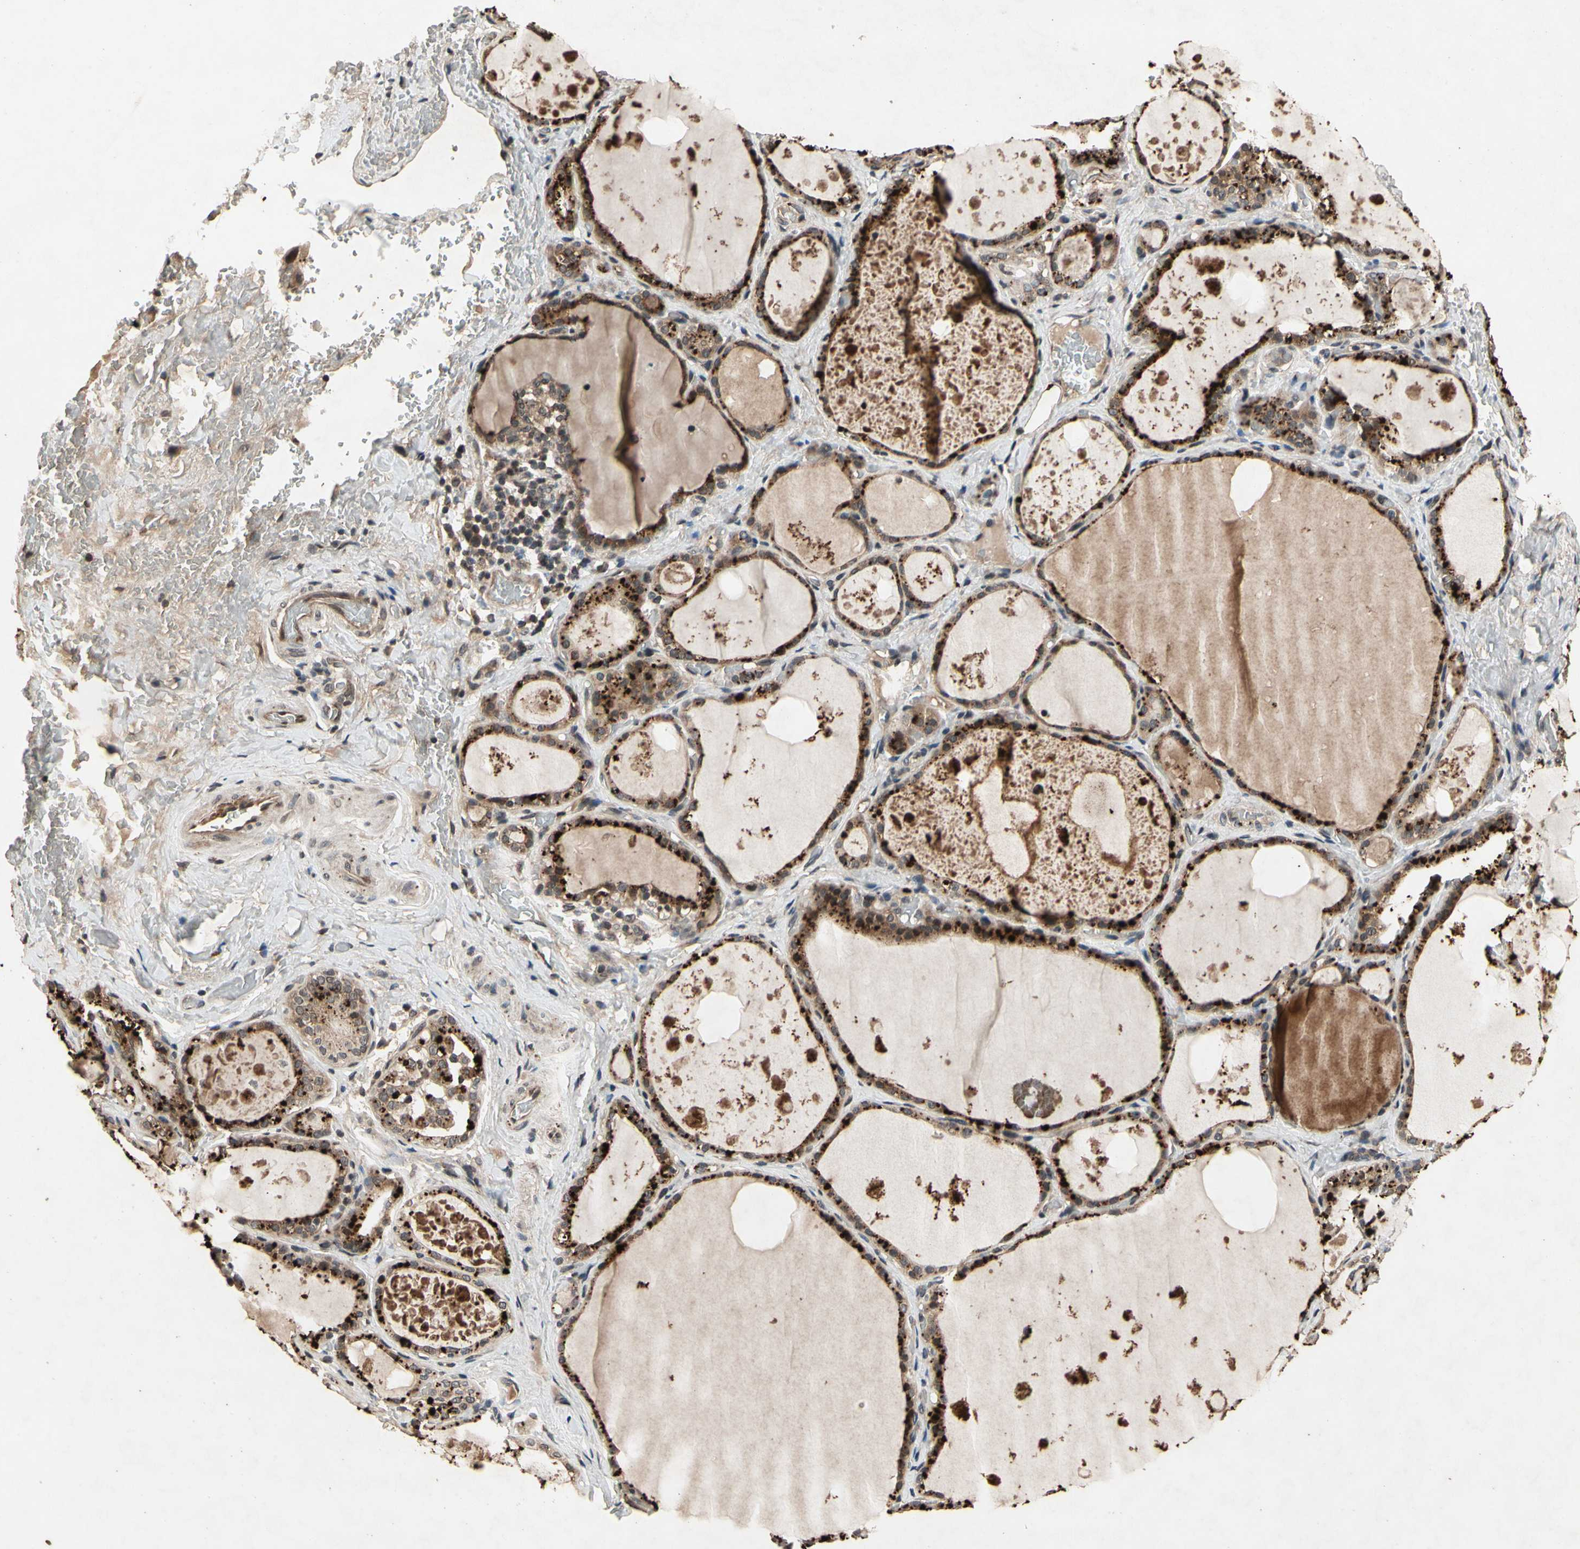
{"staining": {"intensity": "strong", "quantity": ">75%", "location": "cytoplasmic/membranous"}, "tissue": "thyroid gland", "cell_type": "Glandular cells", "image_type": "normal", "snomed": [{"axis": "morphology", "description": "Normal tissue, NOS"}, {"axis": "topography", "description": "Thyroid gland"}], "caption": "Immunohistochemical staining of benign human thyroid gland shows strong cytoplasmic/membranous protein staining in about >75% of glandular cells.", "gene": "DPY19L3", "patient": {"sex": "male", "age": 61}}